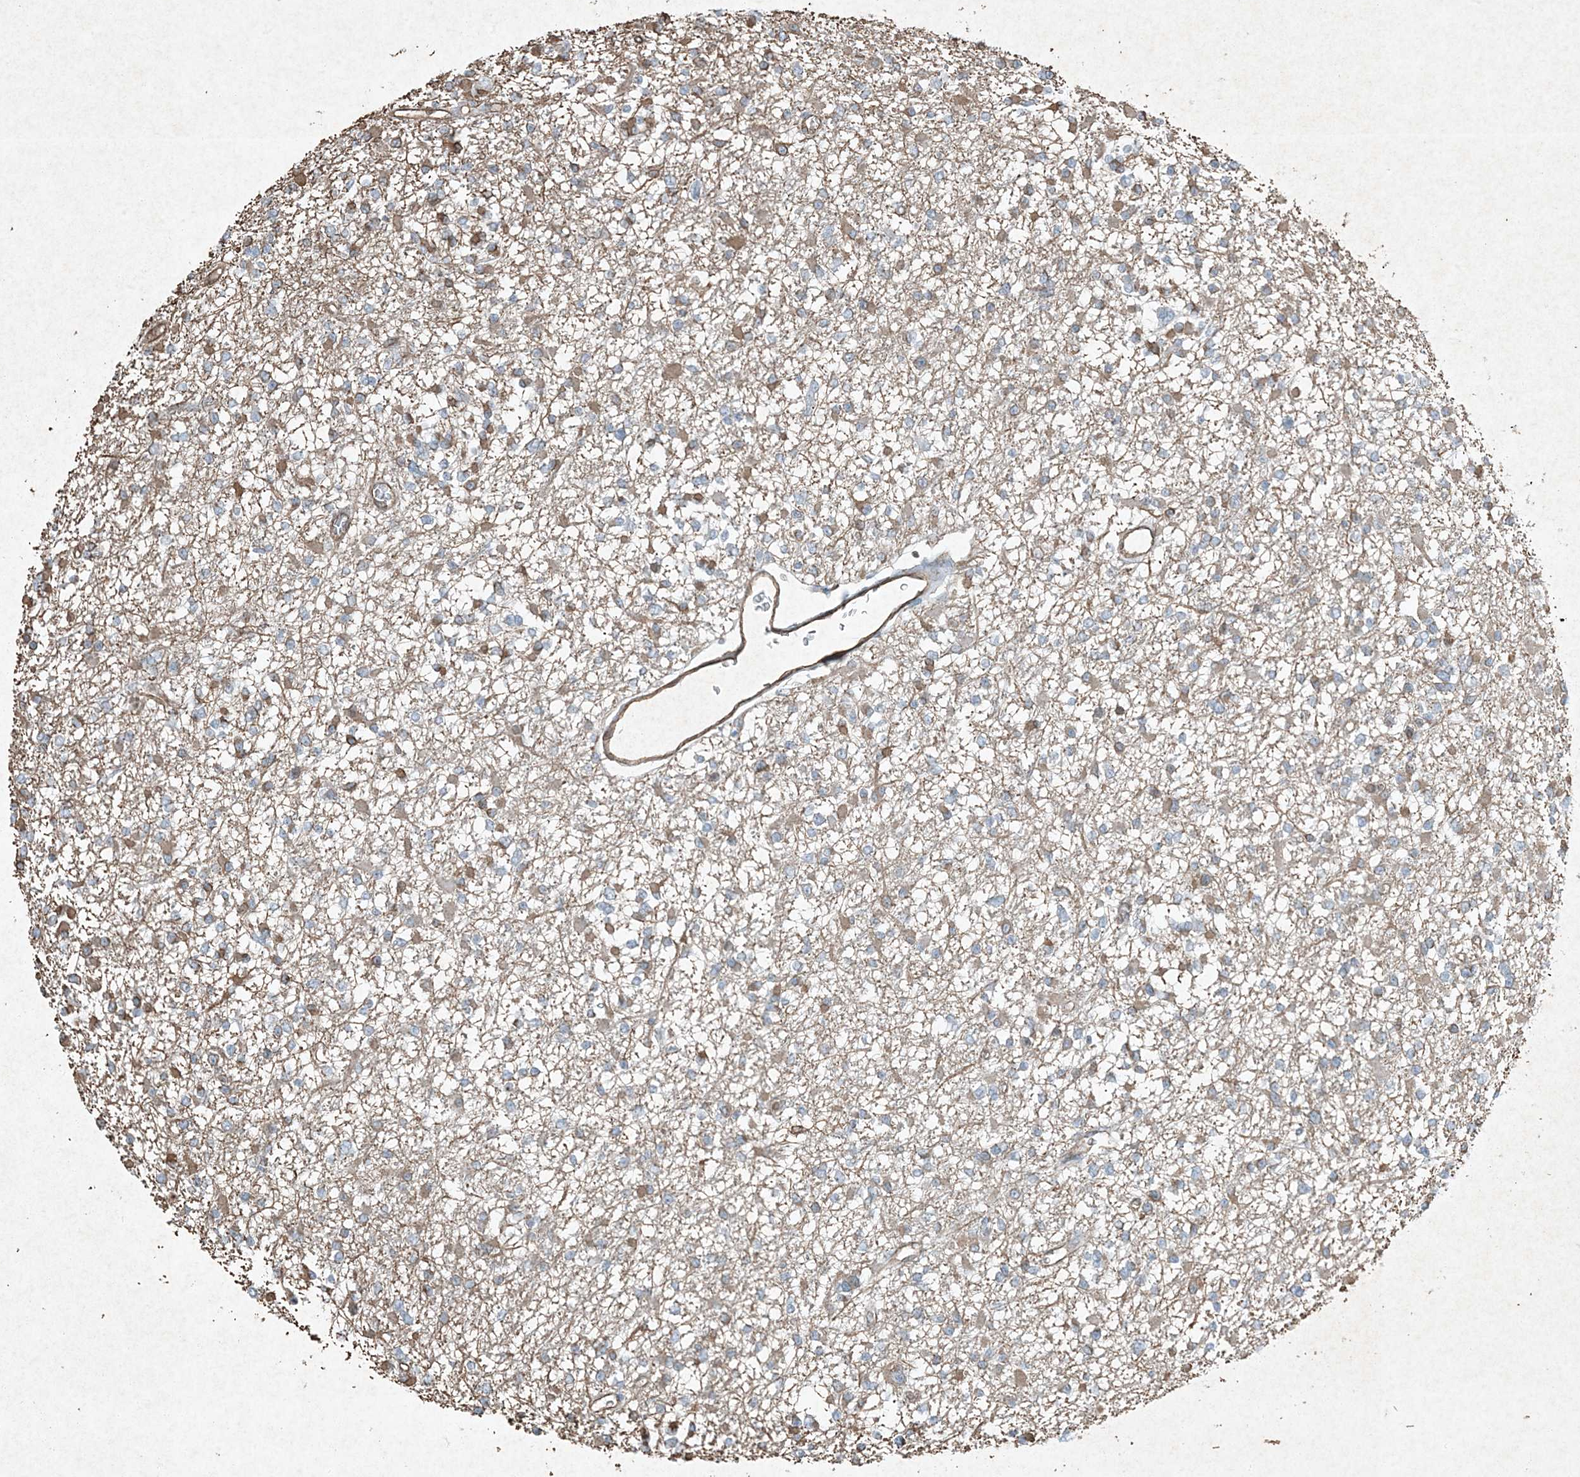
{"staining": {"intensity": "moderate", "quantity": "<25%", "location": "cytoplasmic/membranous"}, "tissue": "glioma", "cell_type": "Tumor cells", "image_type": "cancer", "snomed": [{"axis": "morphology", "description": "Glioma, malignant, Low grade"}, {"axis": "topography", "description": "Brain"}], "caption": "The histopathology image shows staining of malignant glioma (low-grade), revealing moderate cytoplasmic/membranous protein staining (brown color) within tumor cells. (Brightfield microscopy of DAB IHC at high magnification).", "gene": "RYK", "patient": {"sex": "female", "age": 22}}